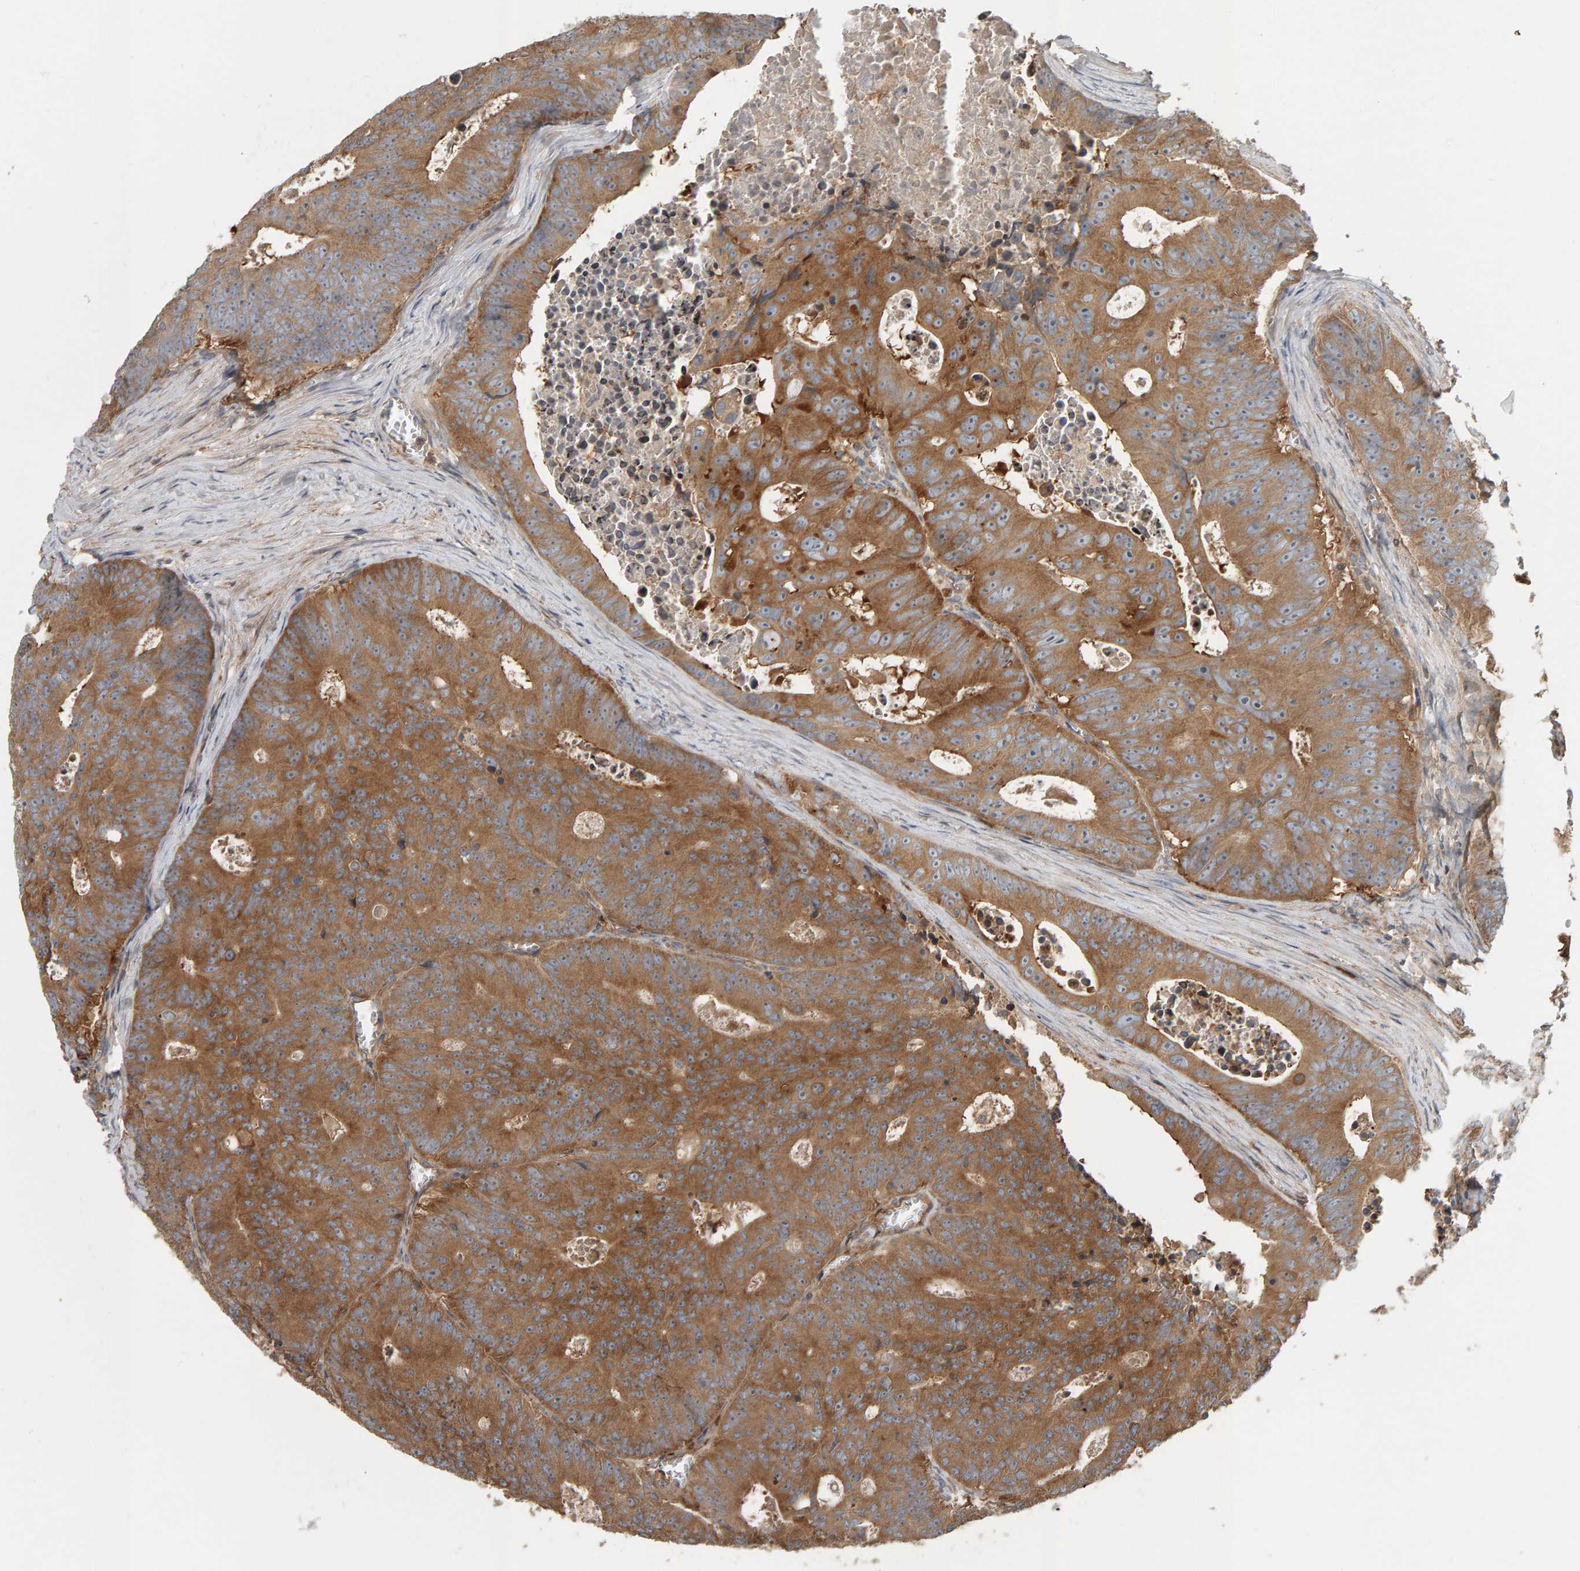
{"staining": {"intensity": "moderate", "quantity": ">75%", "location": "cytoplasmic/membranous"}, "tissue": "colorectal cancer", "cell_type": "Tumor cells", "image_type": "cancer", "snomed": [{"axis": "morphology", "description": "Adenocarcinoma, NOS"}, {"axis": "topography", "description": "Colon"}], "caption": "Tumor cells display moderate cytoplasmic/membranous staining in approximately >75% of cells in colorectal cancer.", "gene": "C9orf72", "patient": {"sex": "male", "age": 87}}